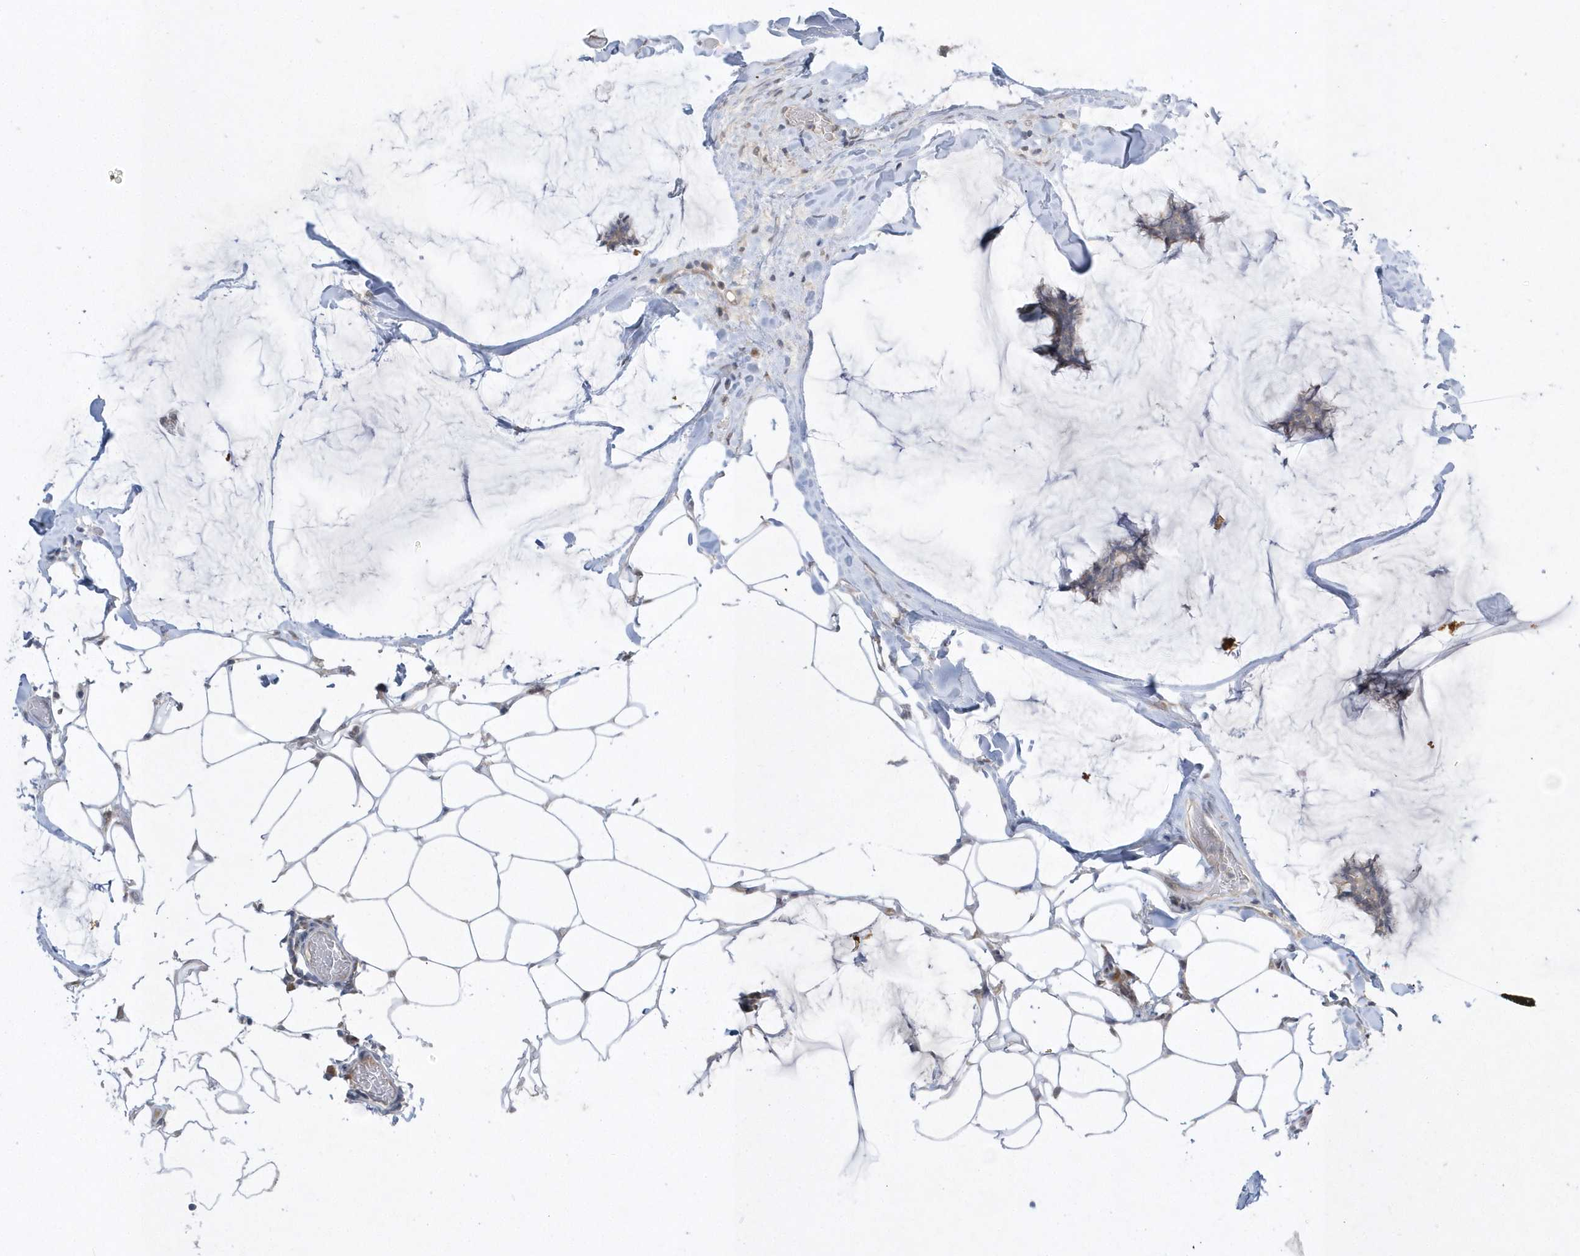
{"staining": {"intensity": "negative", "quantity": "none", "location": "none"}, "tissue": "breast cancer", "cell_type": "Tumor cells", "image_type": "cancer", "snomed": [{"axis": "morphology", "description": "Duct carcinoma"}, {"axis": "topography", "description": "Breast"}], "caption": "IHC micrograph of human infiltrating ductal carcinoma (breast) stained for a protein (brown), which demonstrates no positivity in tumor cells. (DAB IHC, high magnification).", "gene": "ZC3H12D", "patient": {"sex": "female", "age": 93}}